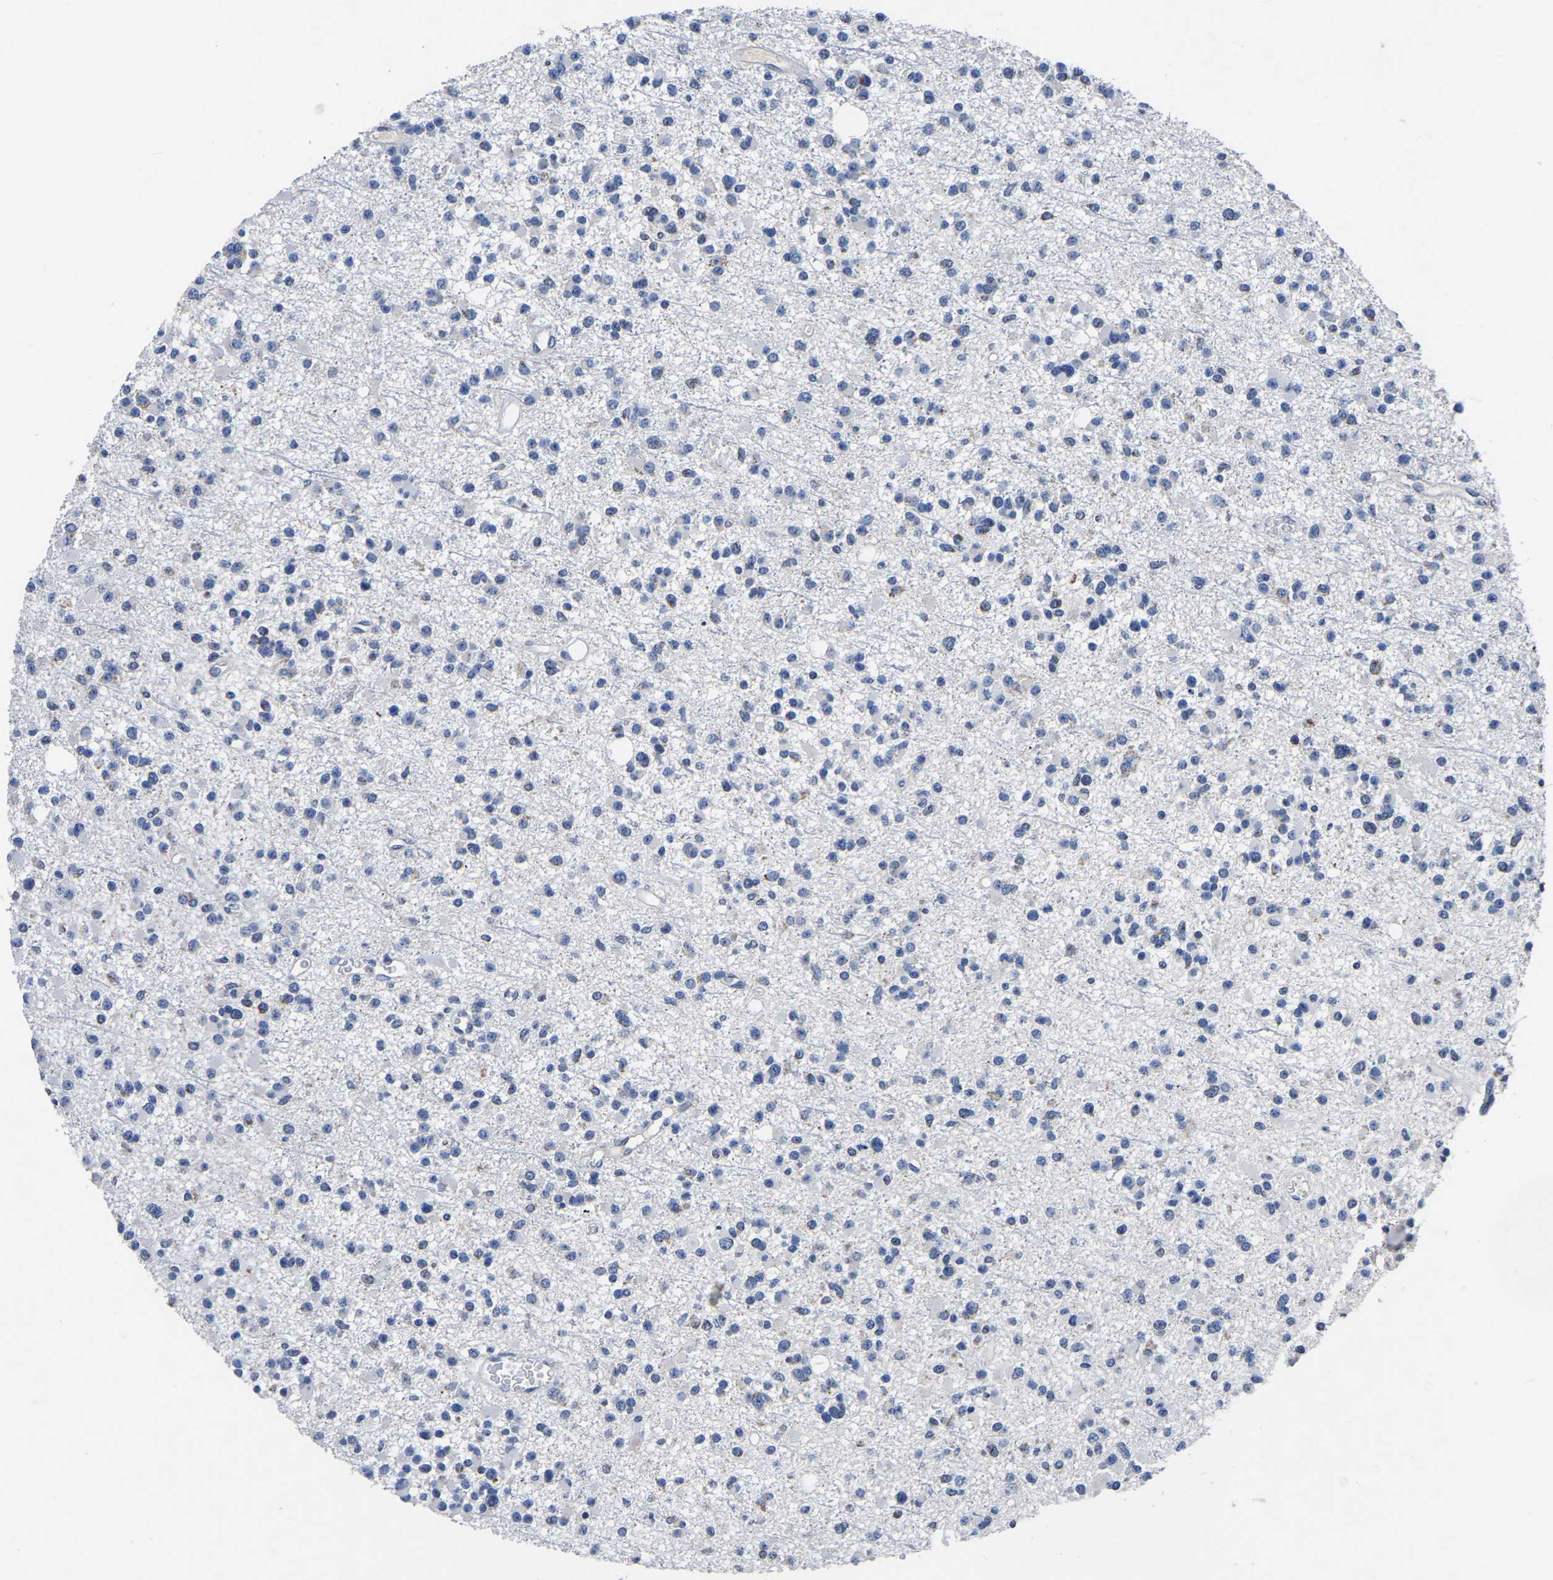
{"staining": {"intensity": "negative", "quantity": "none", "location": "none"}, "tissue": "glioma", "cell_type": "Tumor cells", "image_type": "cancer", "snomed": [{"axis": "morphology", "description": "Glioma, malignant, Low grade"}, {"axis": "topography", "description": "Brain"}], "caption": "Immunohistochemical staining of human glioma displays no significant staining in tumor cells.", "gene": "FGD5", "patient": {"sex": "female", "age": 22}}